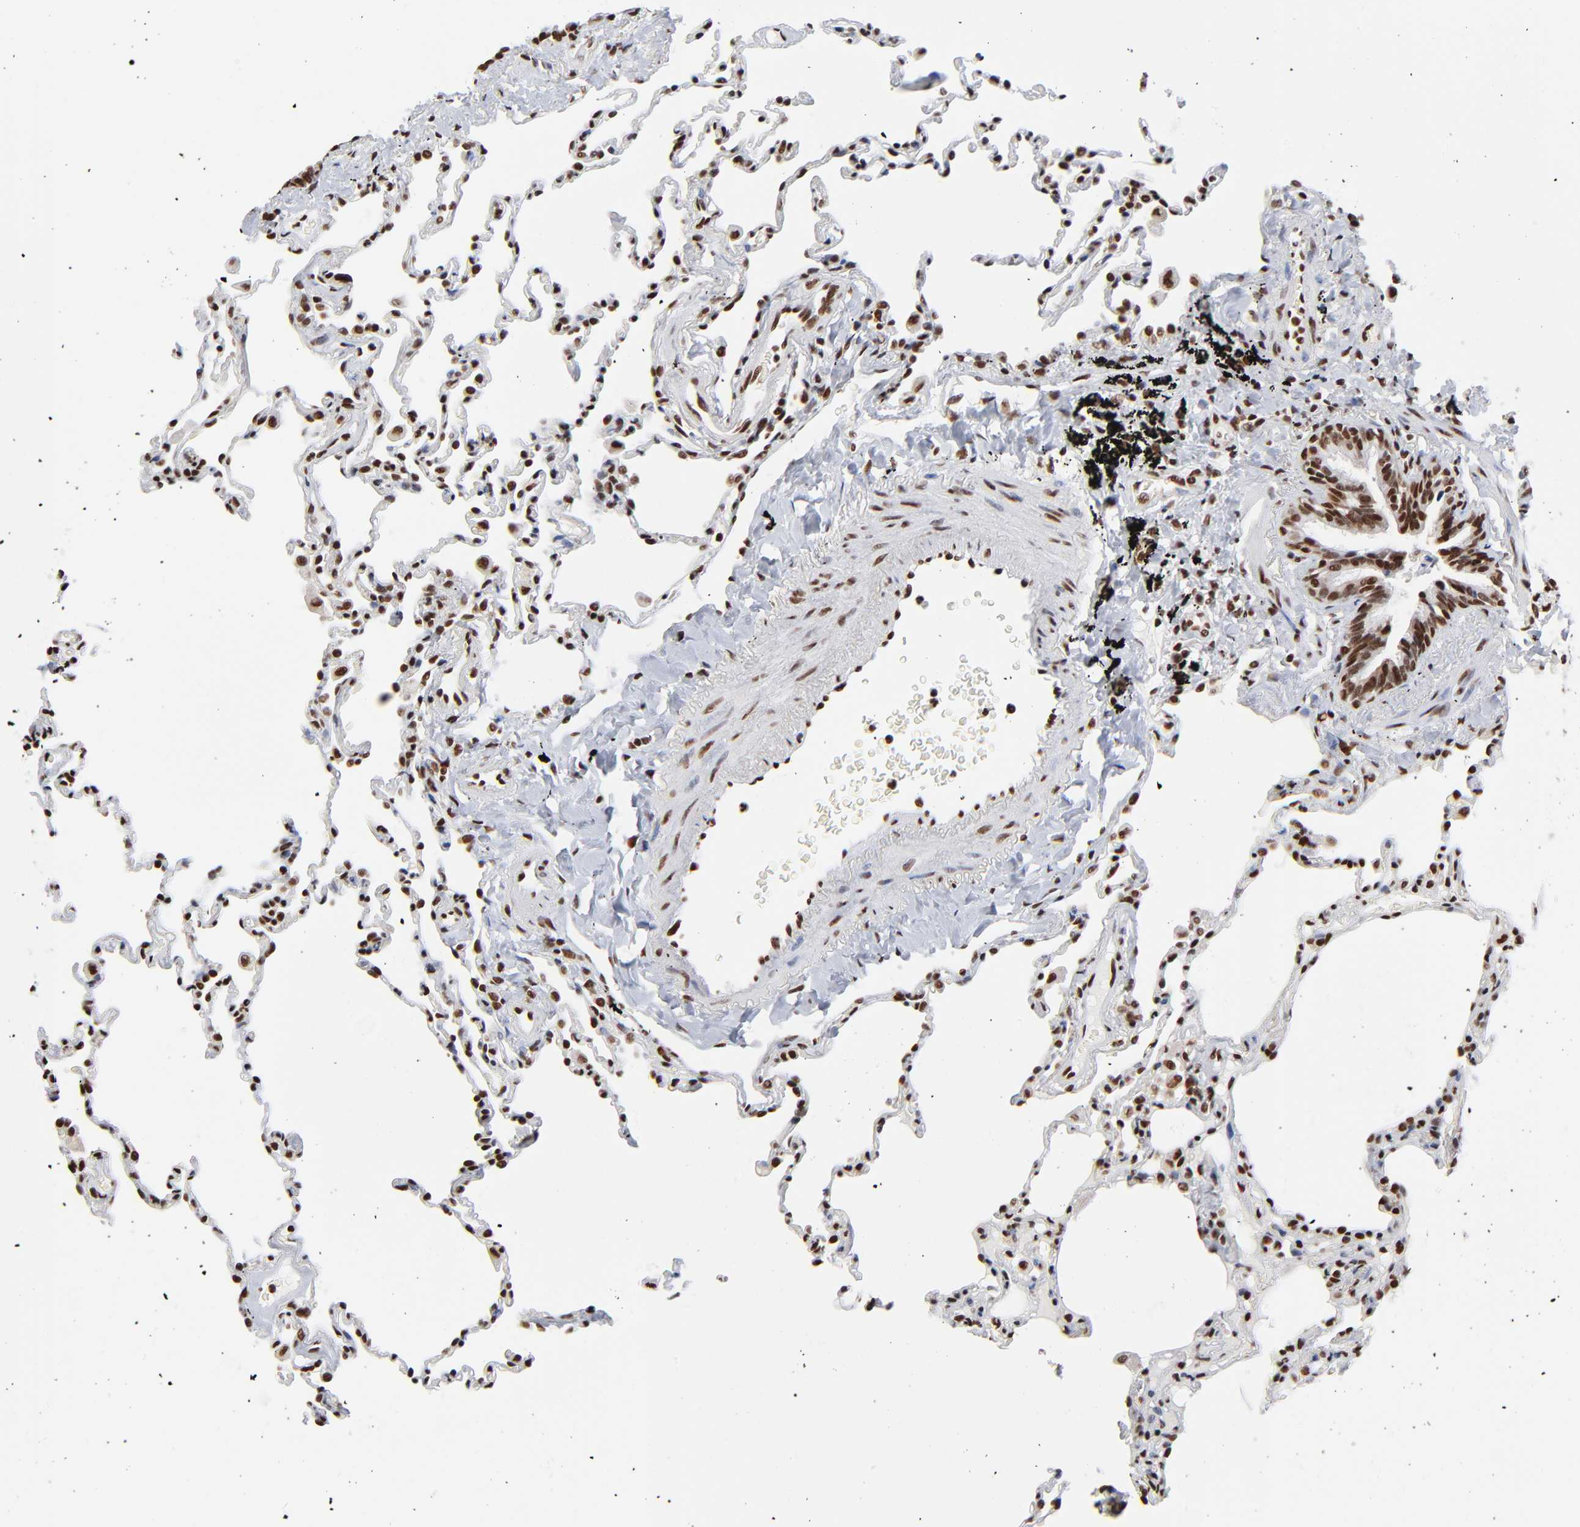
{"staining": {"intensity": "strong", "quantity": ">75%", "location": "nuclear"}, "tissue": "lung", "cell_type": "Alveolar cells", "image_type": "normal", "snomed": [{"axis": "morphology", "description": "Normal tissue, NOS"}, {"axis": "topography", "description": "Lung"}], "caption": "The image demonstrates staining of unremarkable lung, revealing strong nuclear protein staining (brown color) within alveolar cells. Using DAB (brown) and hematoxylin (blue) stains, captured at high magnification using brightfield microscopy.", "gene": "CREB1", "patient": {"sex": "male", "age": 59}}